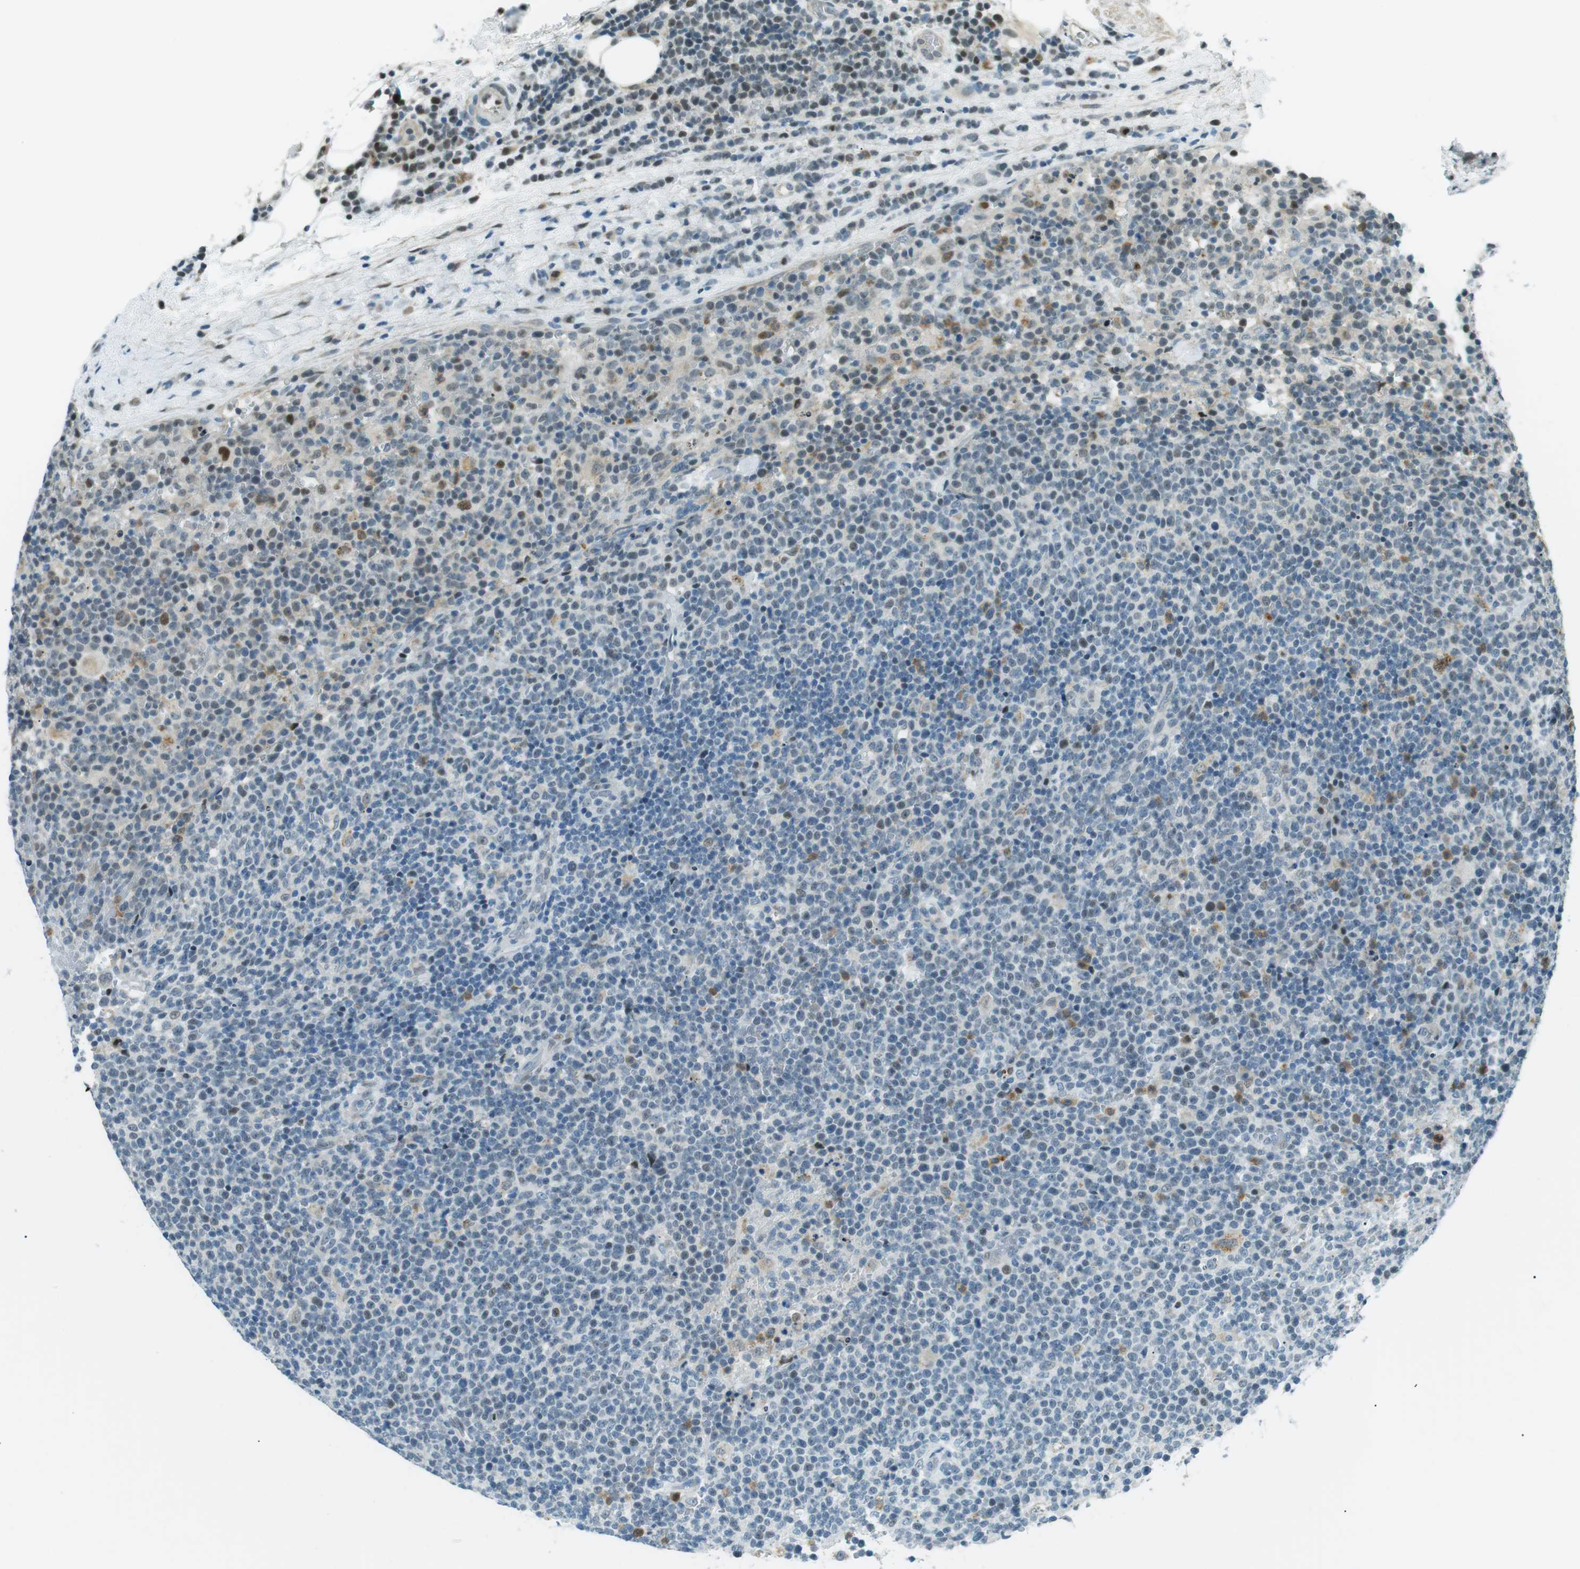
{"staining": {"intensity": "moderate", "quantity": "<25%", "location": "nuclear"}, "tissue": "lymphoma", "cell_type": "Tumor cells", "image_type": "cancer", "snomed": [{"axis": "morphology", "description": "Malignant lymphoma, non-Hodgkin's type, High grade"}, {"axis": "topography", "description": "Lymph node"}], "caption": "This is a histology image of immunohistochemistry (IHC) staining of lymphoma, which shows moderate expression in the nuclear of tumor cells.", "gene": "PJA1", "patient": {"sex": "male", "age": 61}}